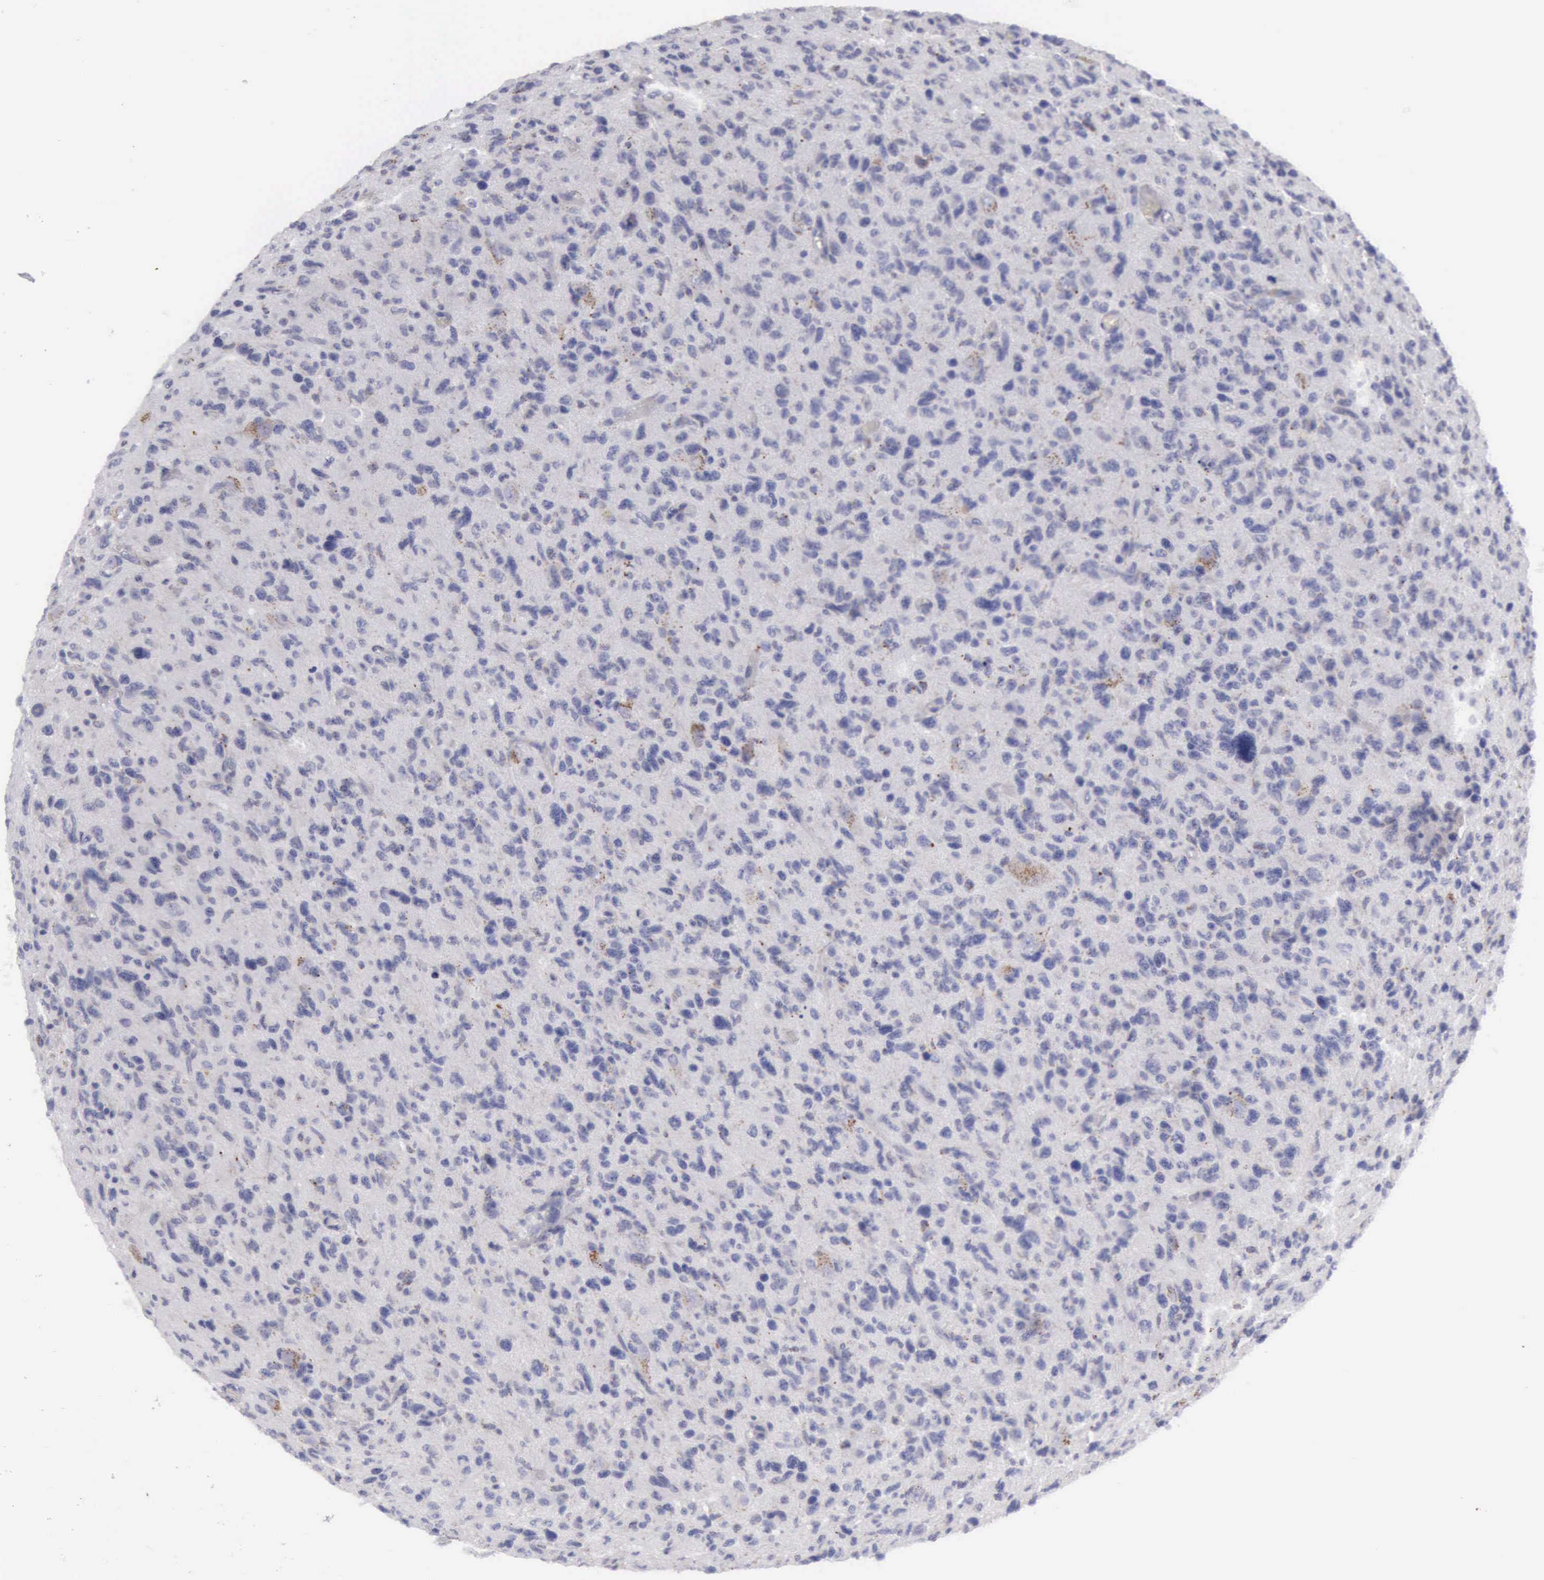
{"staining": {"intensity": "negative", "quantity": "none", "location": "none"}, "tissue": "glioma", "cell_type": "Tumor cells", "image_type": "cancer", "snomed": [{"axis": "morphology", "description": "Glioma, malignant, High grade"}, {"axis": "topography", "description": "Brain"}], "caption": "An IHC photomicrograph of malignant glioma (high-grade) is shown. There is no staining in tumor cells of malignant glioma (high-grade).", "gene": "CTSS", "patient": {"sex": "female", "age": 60}}